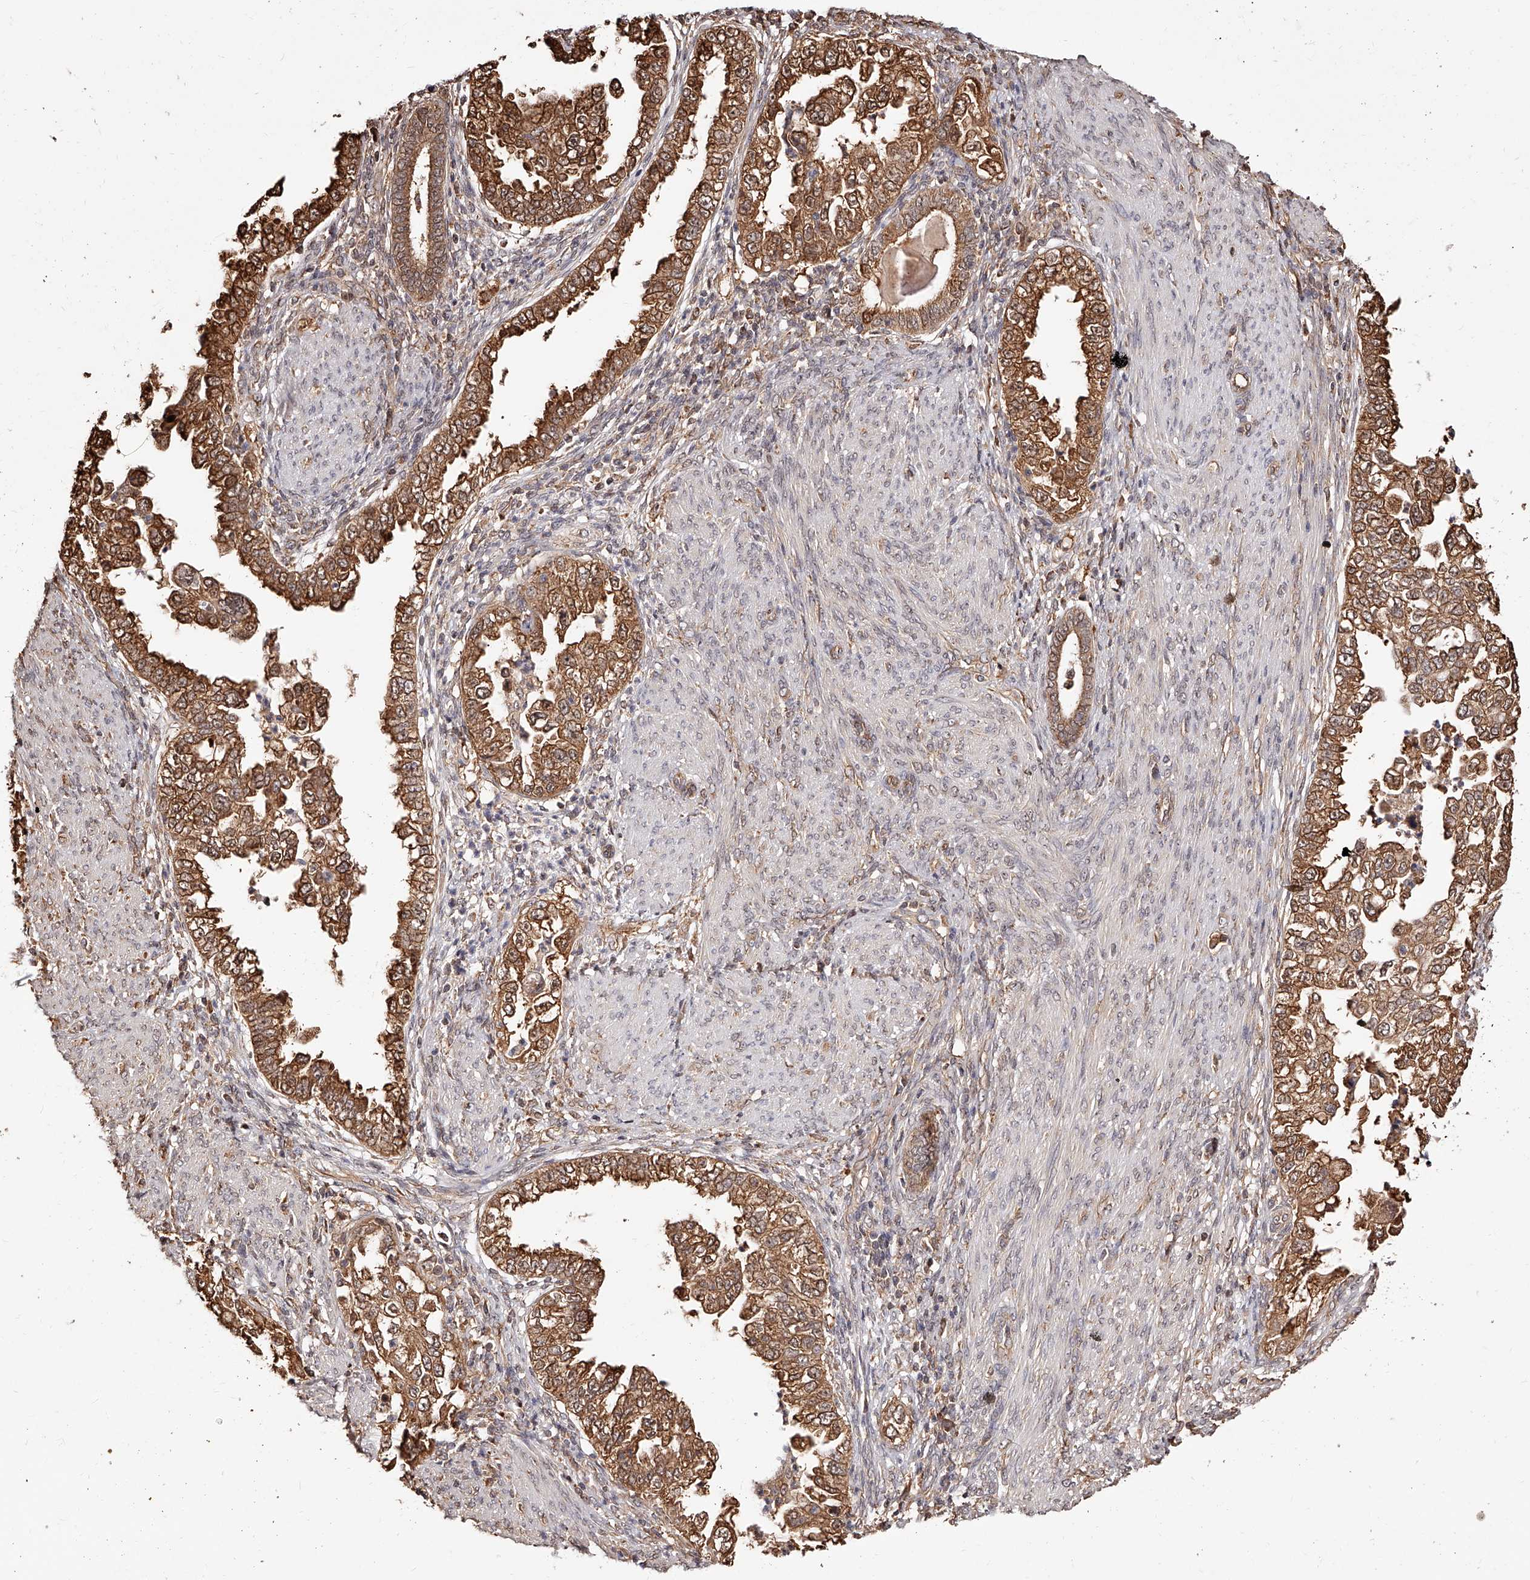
{"staining": {"intensity": "moderate", "quantity": ">75%", "location": "cytoplasmic/membranous,nuclear"}, "tissue": "endometrial cancer", "cell_type": "Tumor cells", "image_type": "cancer", "snomed": [{"axis": "morphology", "description": "Adenocarcinoma, NOS"}, {"axis": "topography", "description": "Endometrium"}], "caption": "A medium amount of moderate cytoplasmic/membranous and nuclear positivity is appreciated in approximately >75% of tumor cells in endometrial adenocarcinoma tissue.", "gene": "ZNF582", "patient": {"sex": "female", "age": 85}}